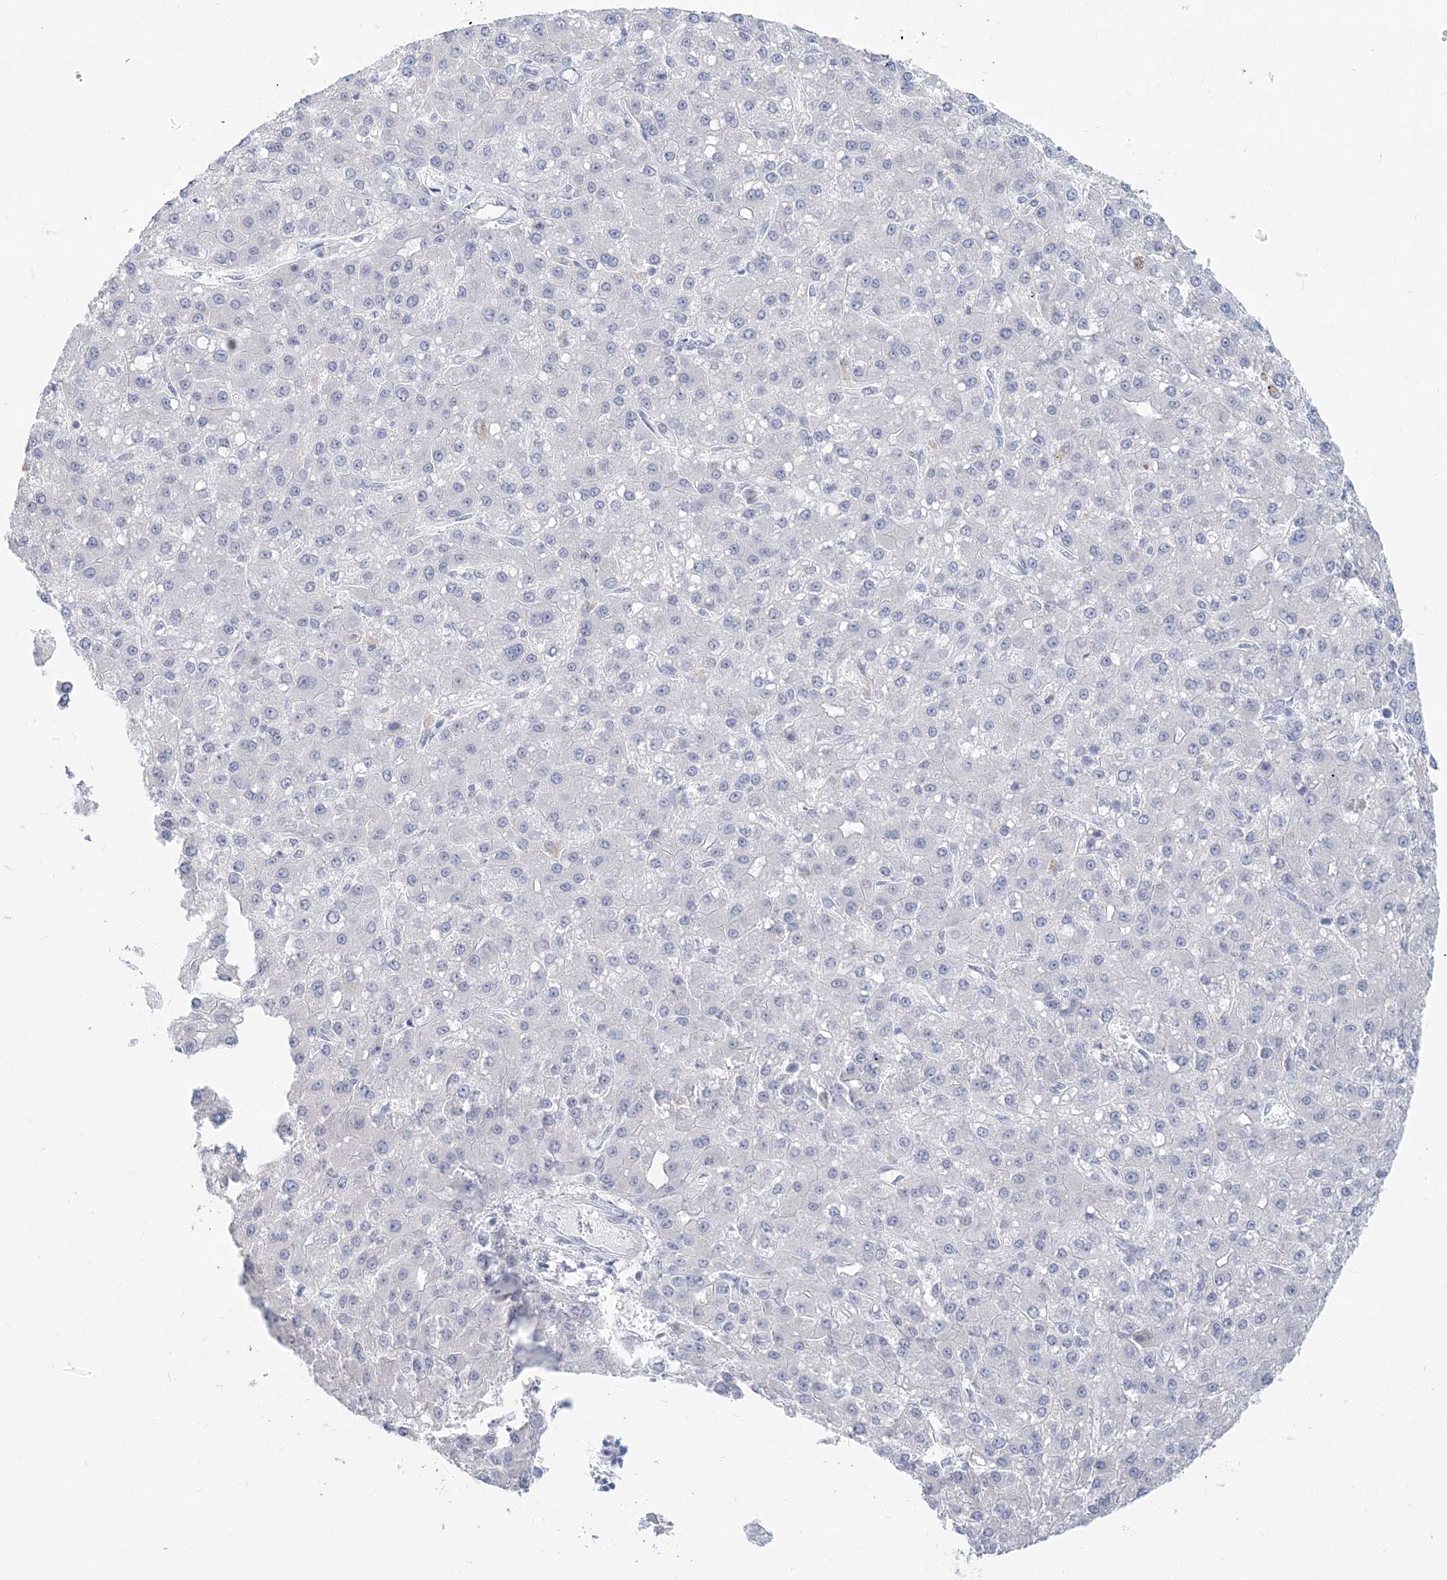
{"staining": {"intensity": "negative", "quantity": "none", "location": "none"}, "tissue": "liver cancer", "cell_type": "Tumor cells", "image_type": "cancer", "snomed": [{"axis": "morphology", "description": "Carcinoma, Hepatocellular, NOS"}, {"axis": "topography", "description": "Liver"}], "caption": "Hepatocellular carcinoma (liver) stained for a protein using immunohistochemistry (IHC) demonstrates no staining tumor cells.", "gene": "CSN1S1", "patient": {"sex": "male", "age": 67}}